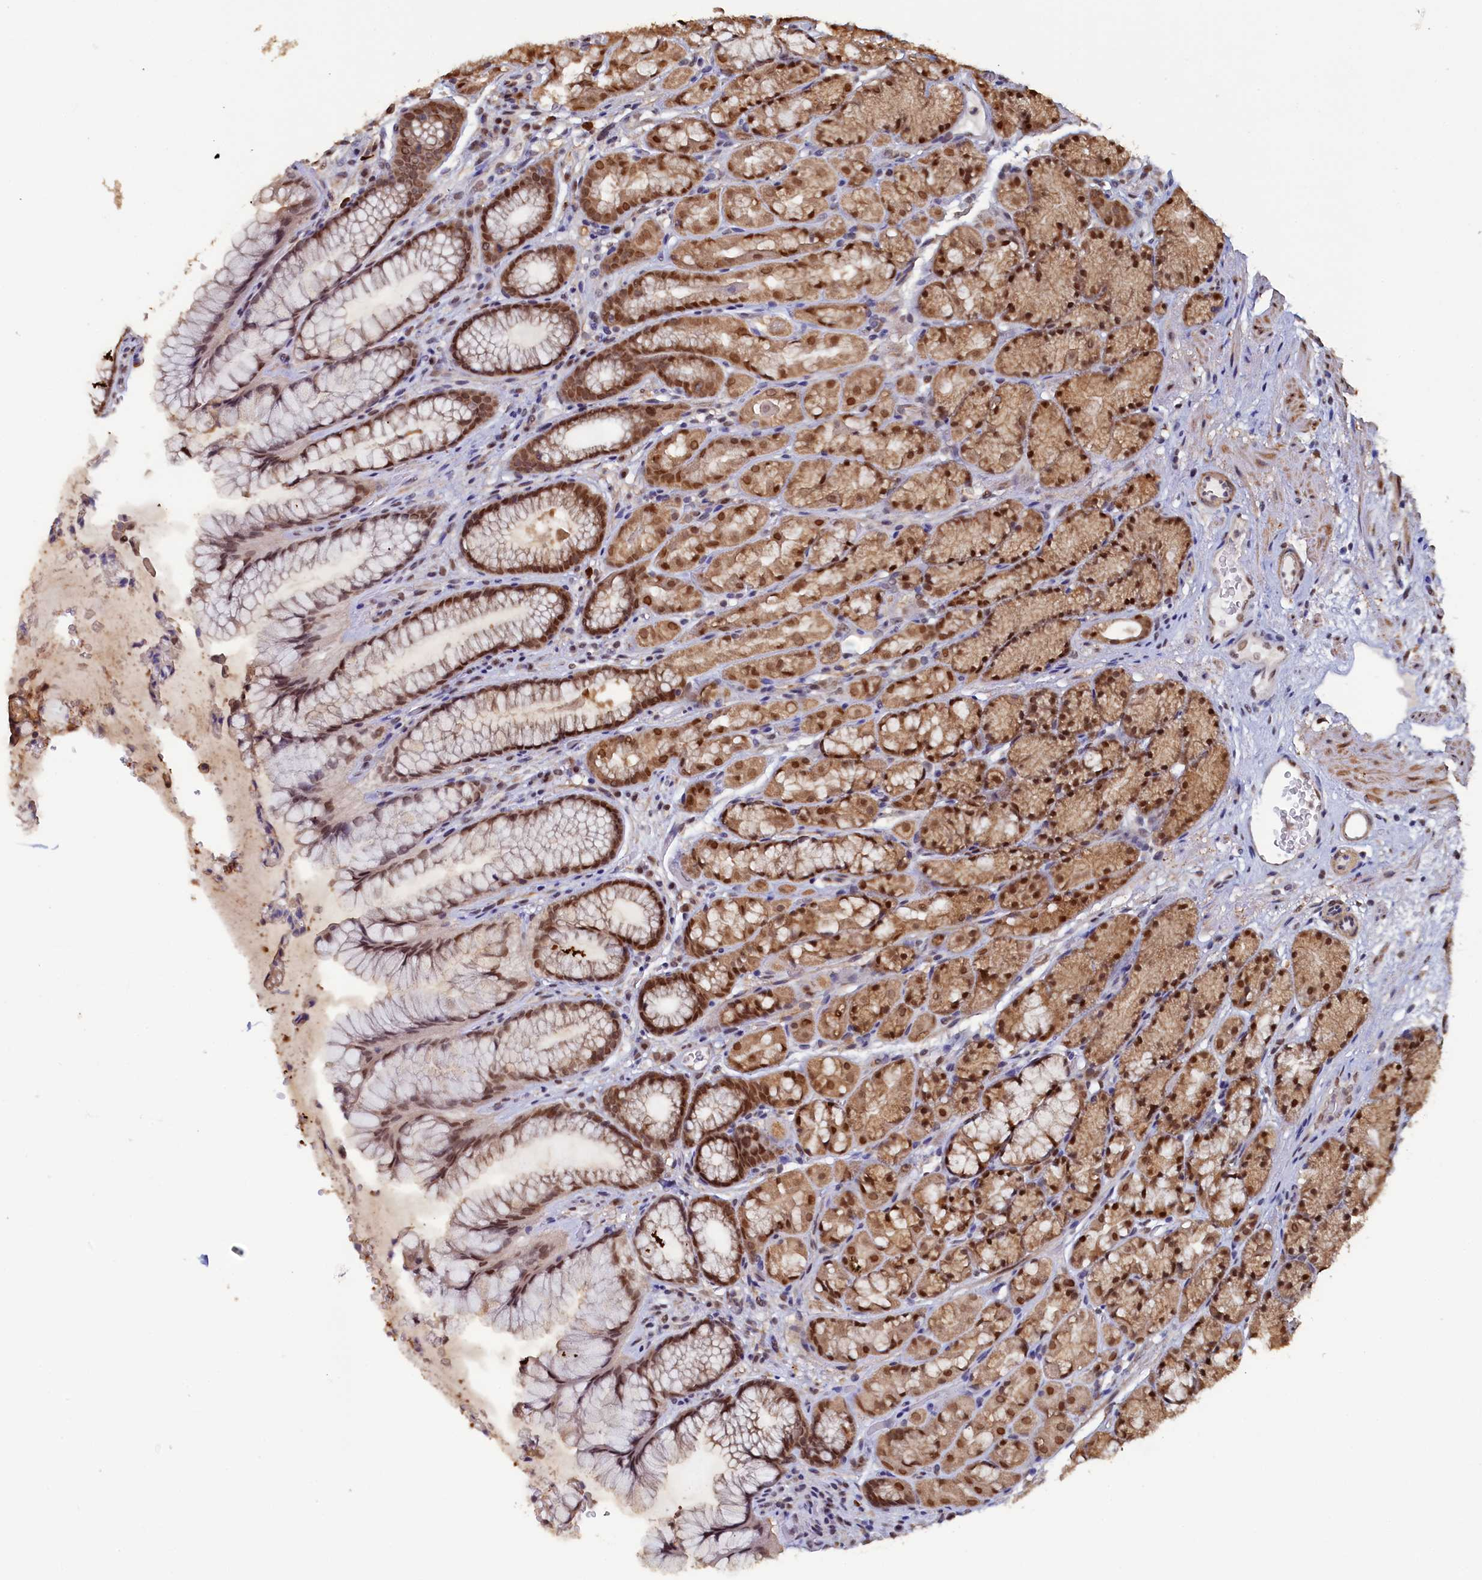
{"staining": {"intensity": "moderate", "quantity": ">75%", "location": "cytoplasmic/membranous,nuclear"}, "tissue": "stomach", "cell_type": "Glandular cells", "image_type": "normal", "snomed": [{"axis": "morphology", "description": "Normal tissue, NOS"}, {"axis": "topography", "description": "Stomach"}], "caption": "Protein expression analysis of normal human stomach reveals moderate cytoplasmic/membranous,nuclear staining in approximately >75% of glandular cells. Using DAB (brown) and hematoxylin (blue) stains, captured at high magnification using brightfield microscopy.", "gene": "AHCY", "patient": {"sex": "male", "age": 63}}